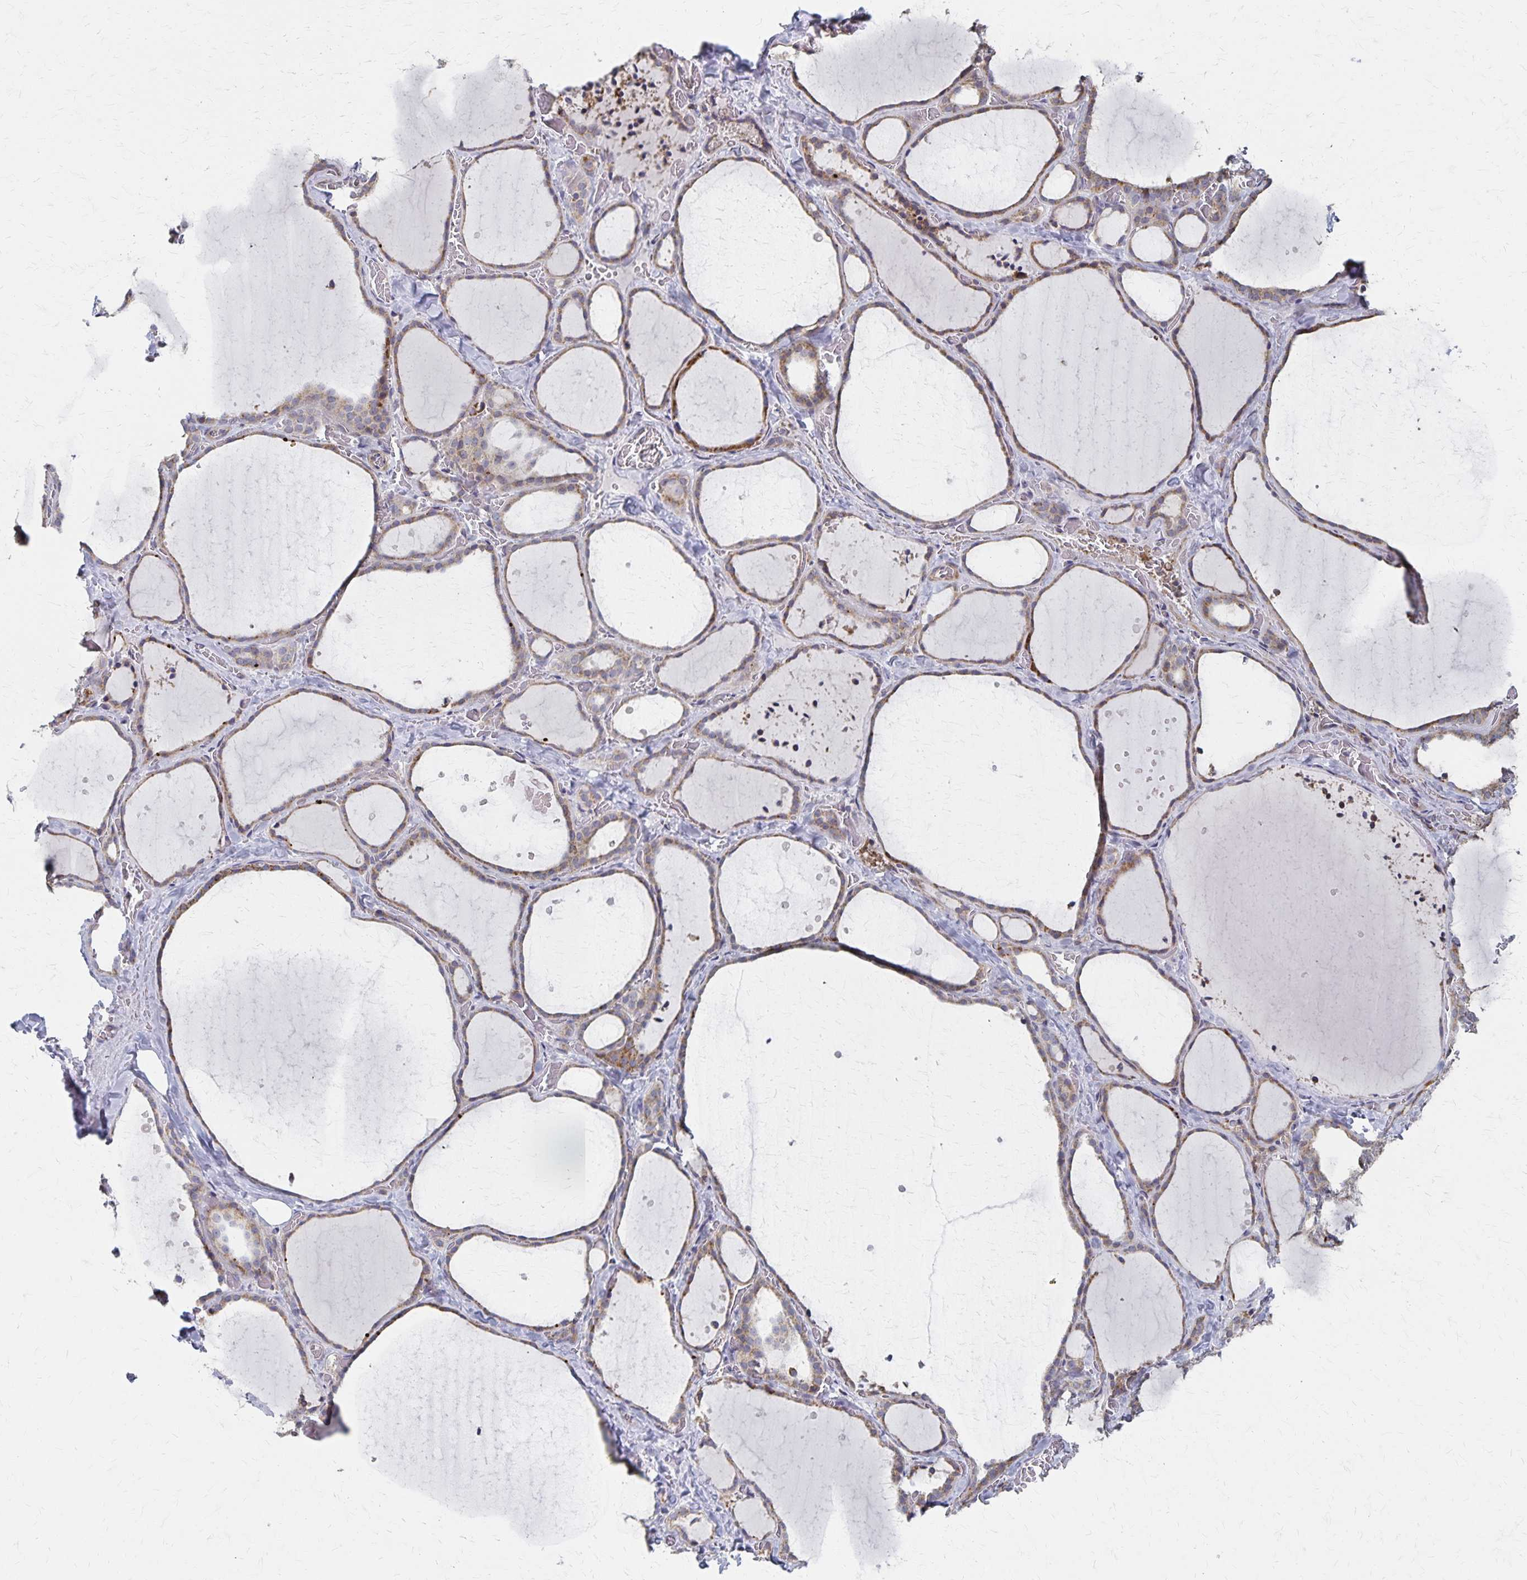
{"staining": {"intensity": "moderate", "quantity": "25%-75%", "location": "cytoplasmic/membranous"}, "tissue": "thyroid gland", "cell_type": "Glandular cells", "image_type": "normal", "snomed": [{"axis": "morphology", "description": "Normal tissue, NOS"}, {"axis": "topography", "description": "Thyroid gland"}], "caption": "Thyroid gland stained for a protein demonstrates moderate cytoplasmic/membranous positivity in glandular cells. (IHC, brightfield microscopy, high magnification).", "gene": "DYRK4", "patient": {"sex": "female", "age": 36}}